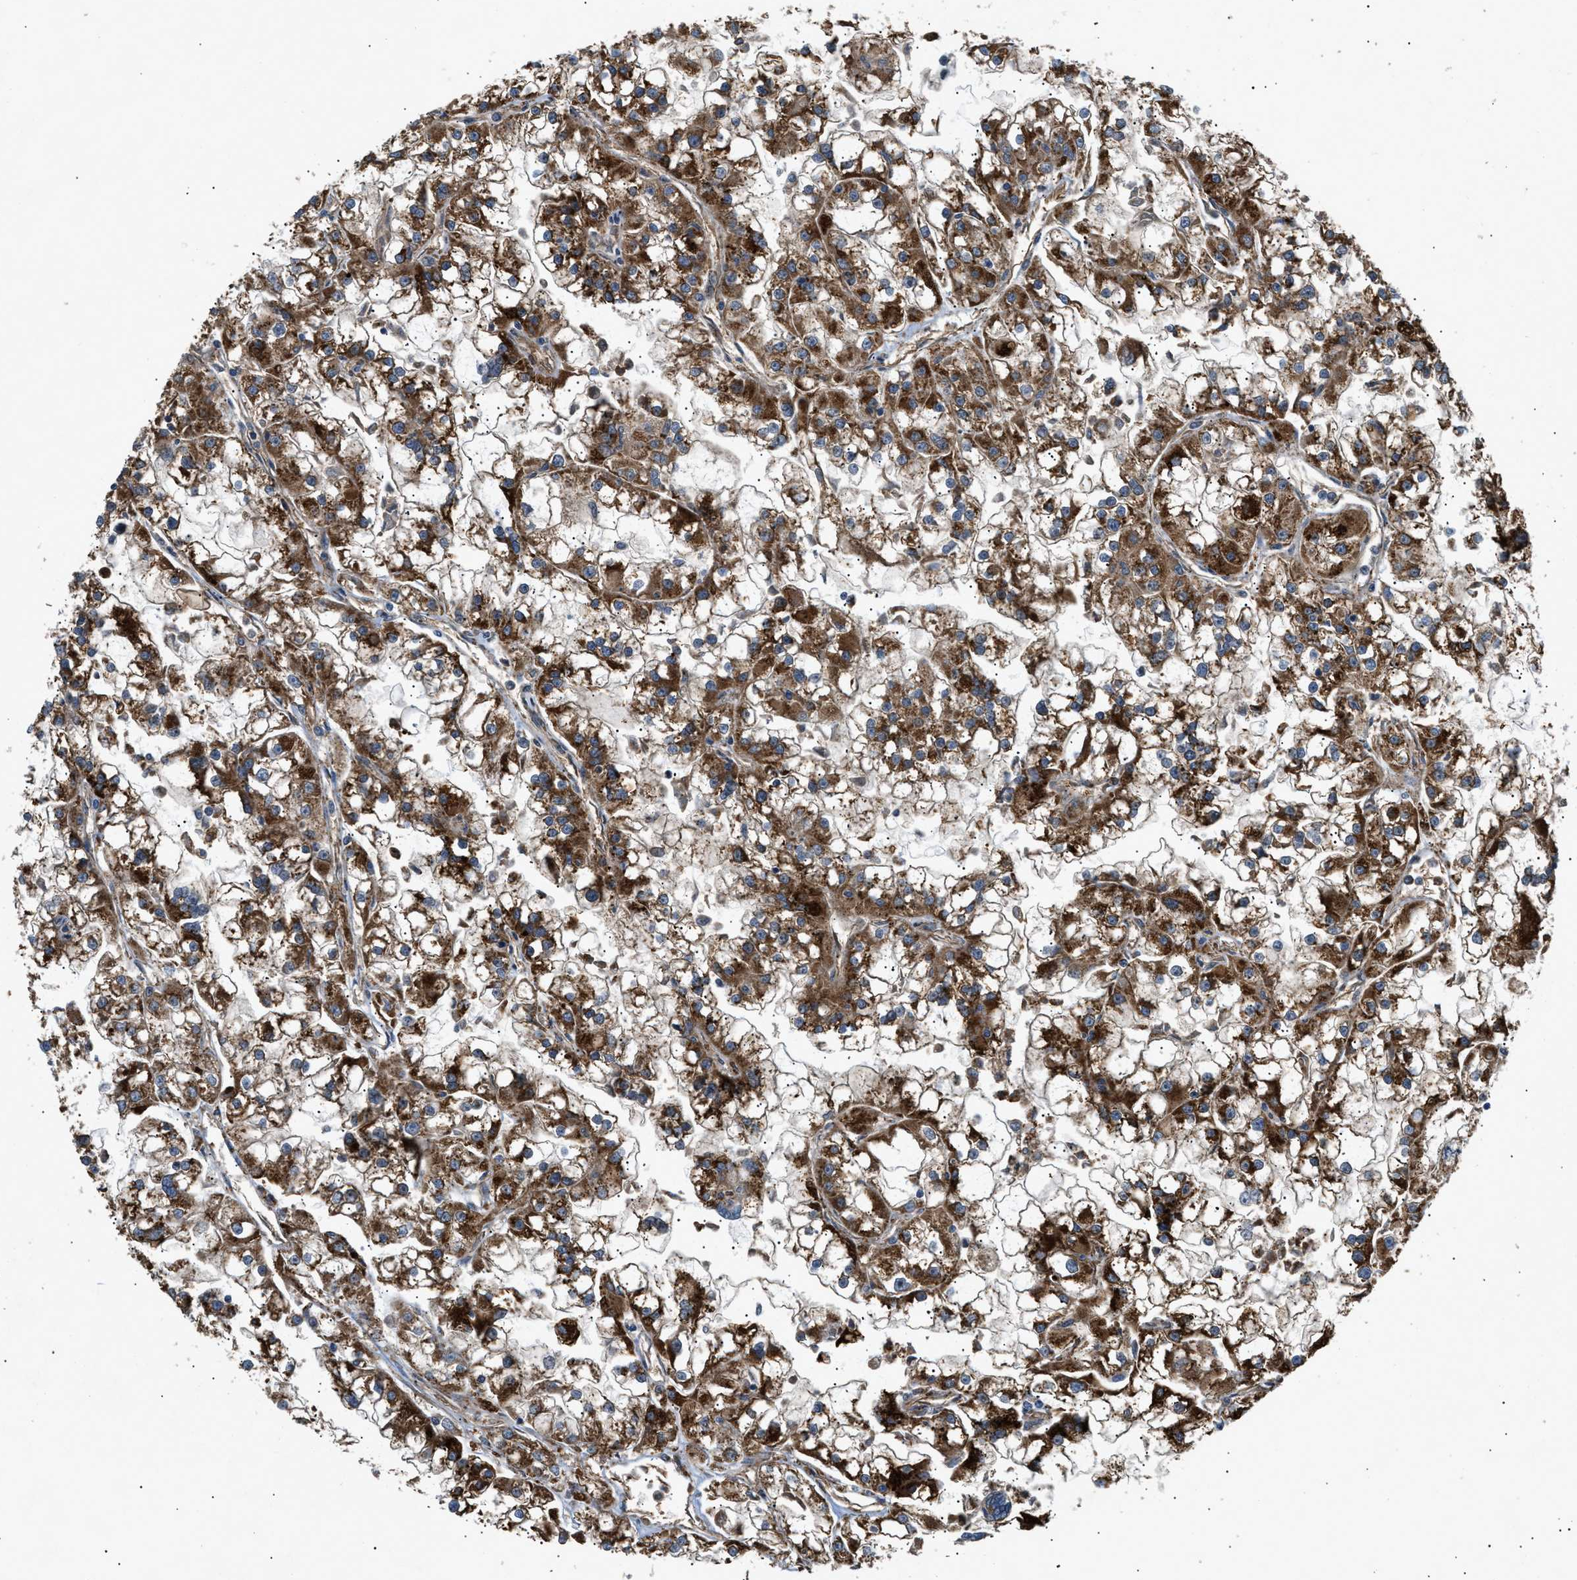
{"staining": {"intensity": "strong", "quantity": ">75%", "location": "cytoplasmic/membranous"}, "tissue": "renal cancer", "cell_type": "Tumor cells", "image_type": "cancer", "snomed": [{"axis": "morphology", "description": "Adenocarcinoma, NOS"}, {"axis": "topography", "description": "Kidney"}], "caption": "Immunohistochemical staining of renal cancer (adenocarcinoma) demonstrates high levels of strong cytoplasmic/membranous protein positivity in about >75% of tumor cells.", "gene": "LYSMD3", "patient": {"sex": "female", "age": 52}}